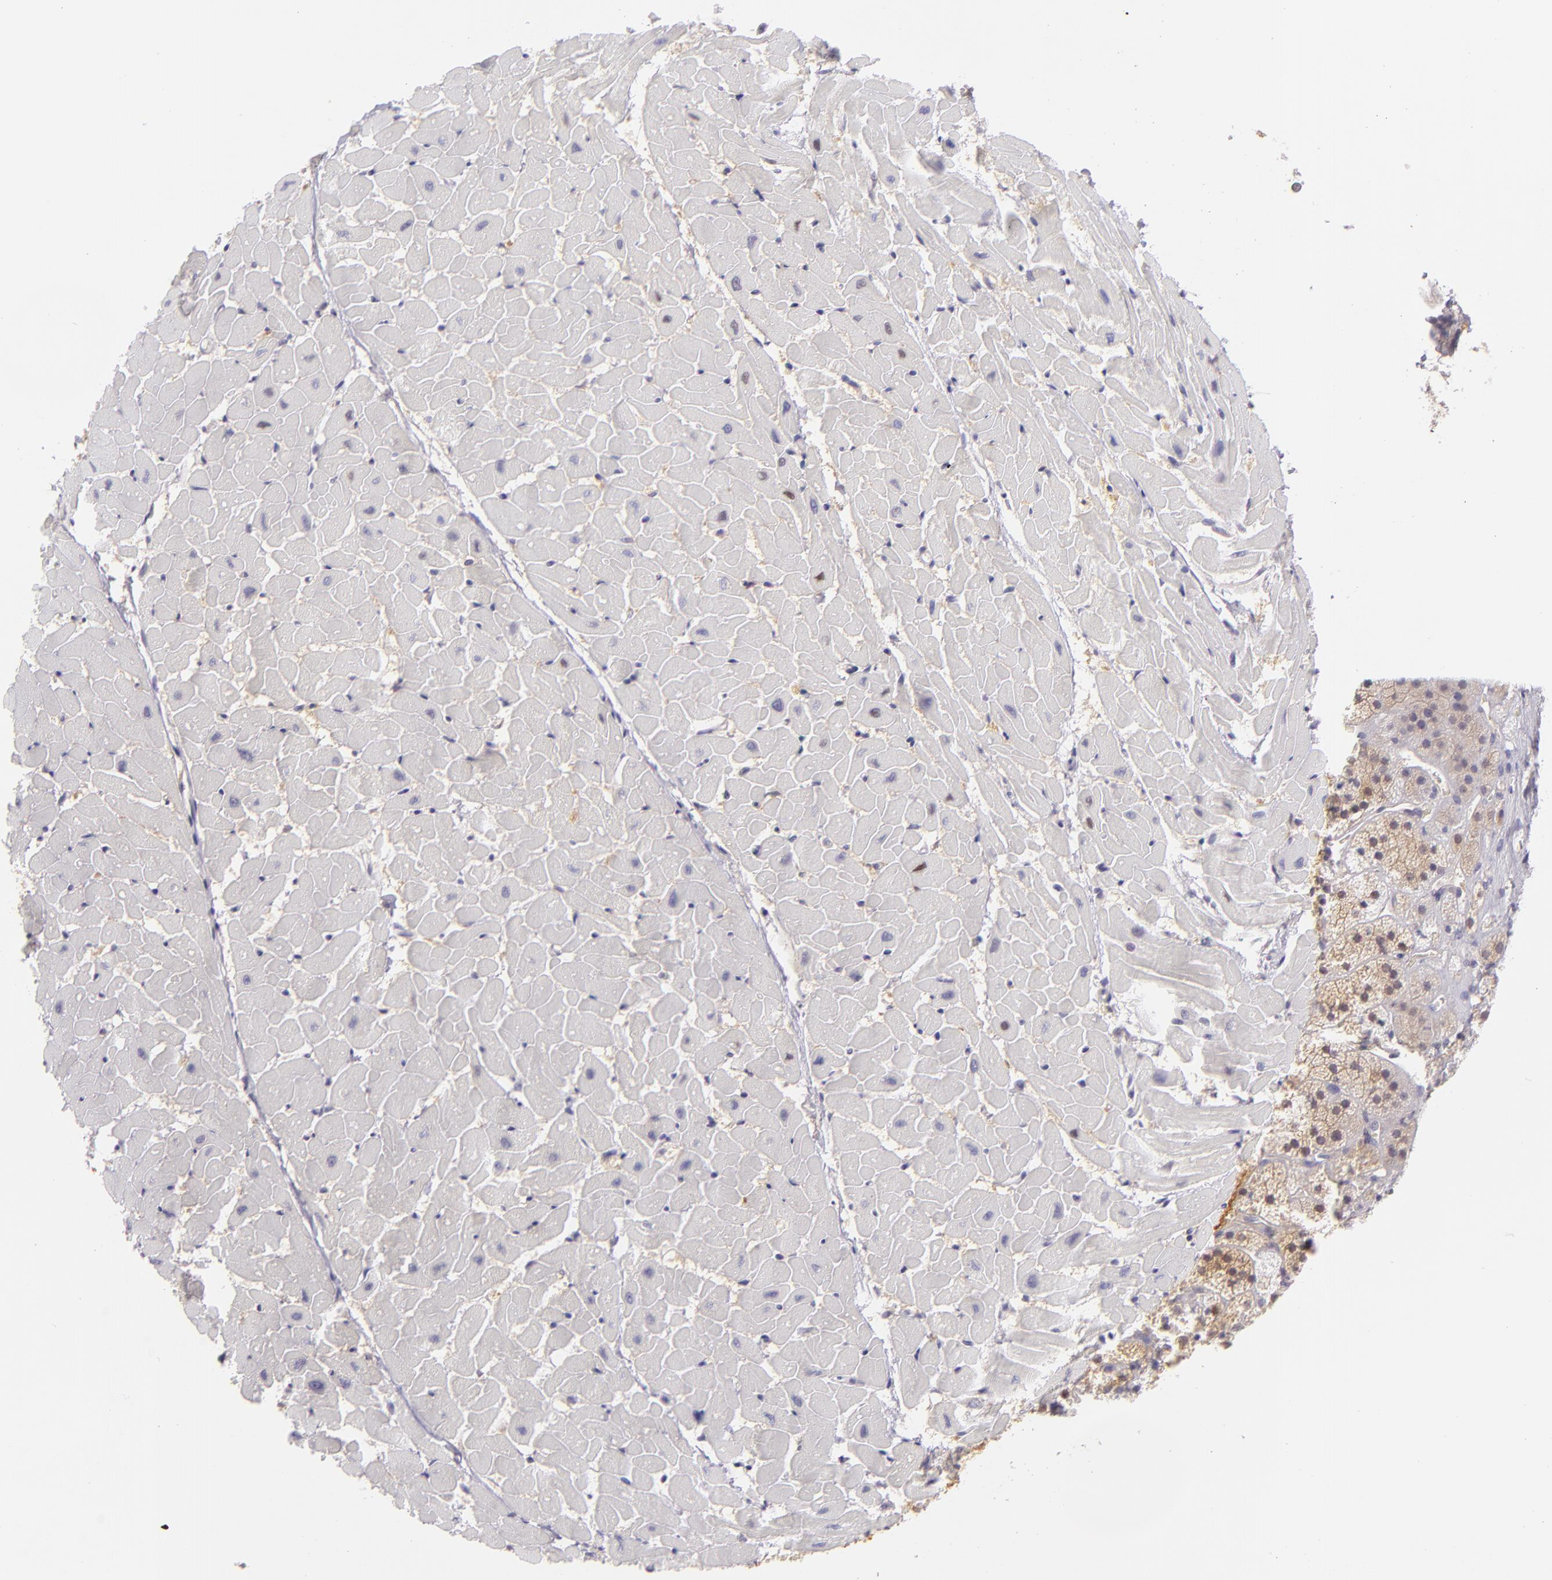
{"staining": {"intensity": "negative", "quantity": "none", "location": "none"}, "tissue": "heart muscle", "cell_type": "Cardiomyocytes", "image_type": "normal", "snomed": [{"axis": "morphology", "description": "Normal tissue, NOS"}, {"axis": "topography", "description": "Heart"}], "caption": "Immunohistochemistry histopathology image of unremarkable heart muscle stained for a protein (brown), which shows no expression in cardiomyocytes.", "gene": "HSPH1", "patient": {"sex": "female", "age": 19}}